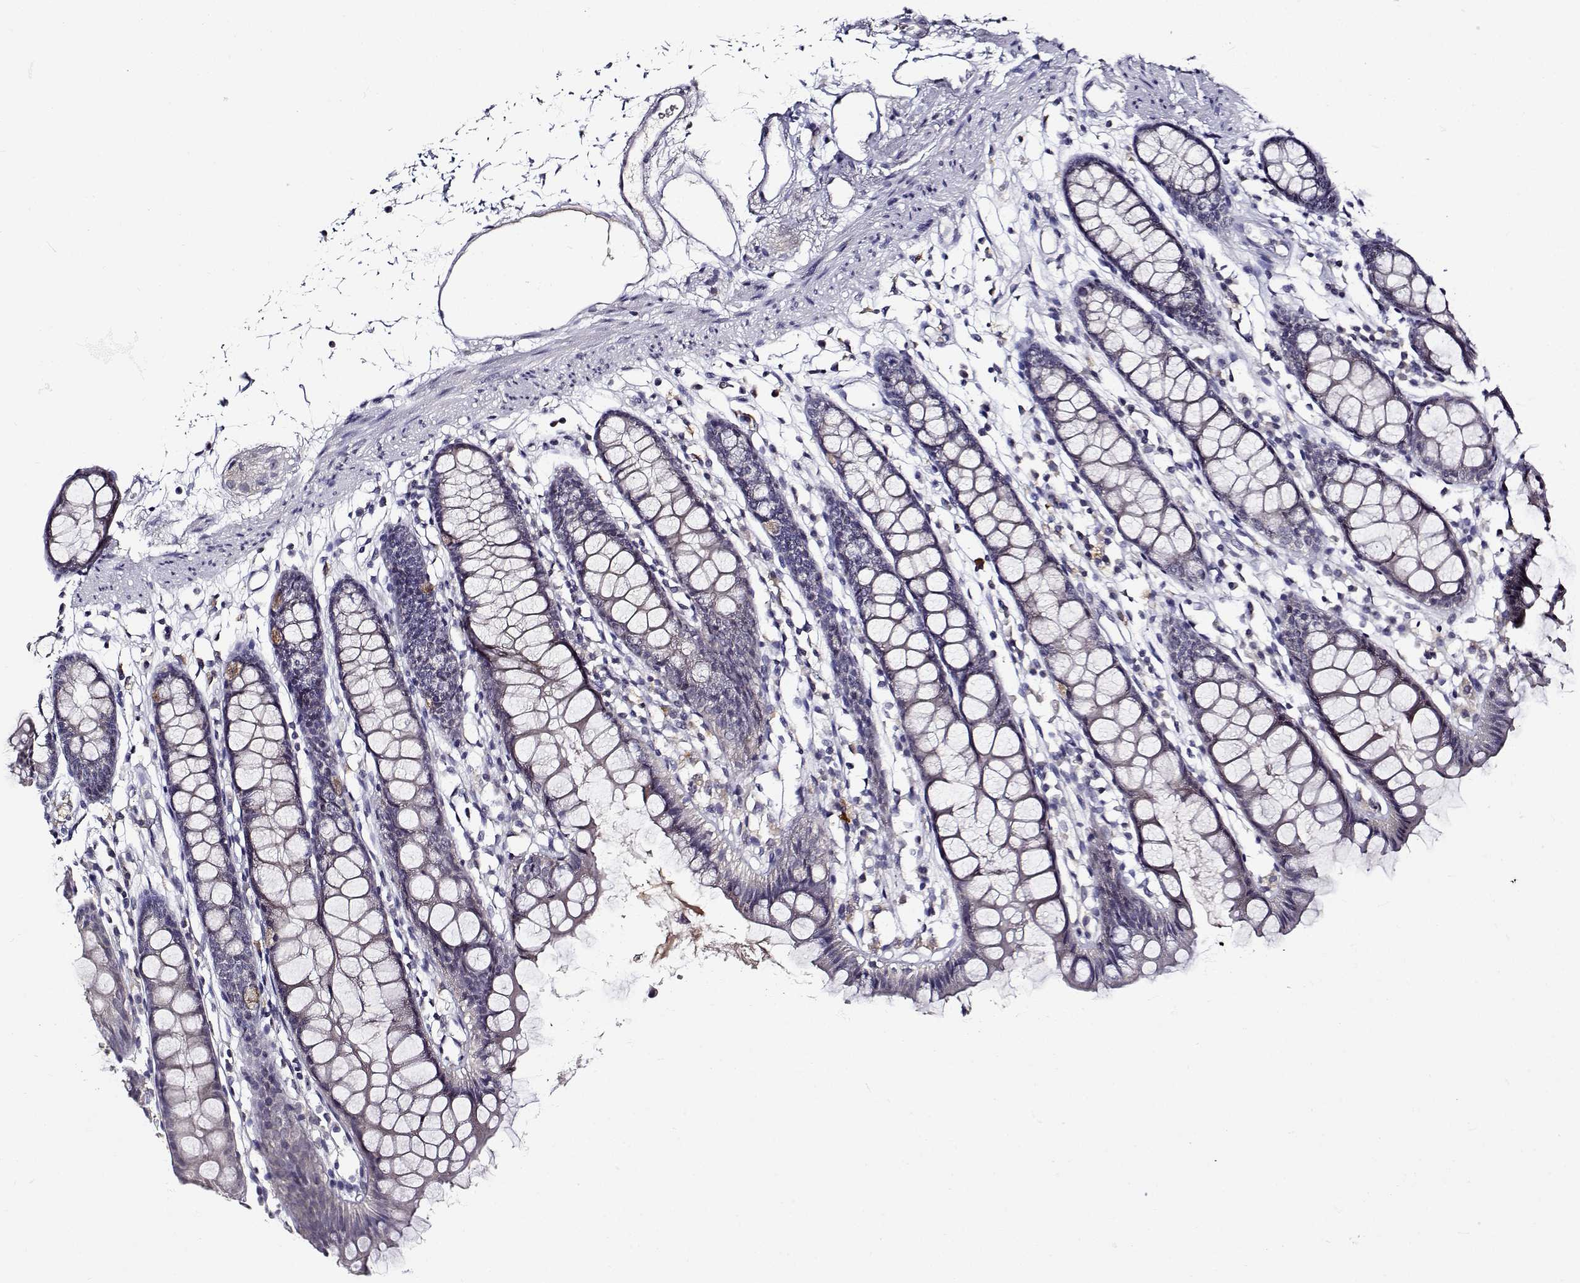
{"staining": {"intensity": "negative", "quantity": "none", "location": "none"}, "tissue": "colon", "cell_type": "Endothelial cells", "image_type": "normal", "snomed": [{"axis": "morphology", "description": "Normal tissue, NOS"}, {"axis": "topography", "description": "Colon"}], "caption": "High power microscopy histopathology image of an immunohistochemistry (IHC) micrograph of benign colon, revealing no significant positivity in endothelial cells. (DAB IHC with hematoxylin counter stain).", "gene": "SLC6A3", "patient": {"sex": "male", "age": 47}}